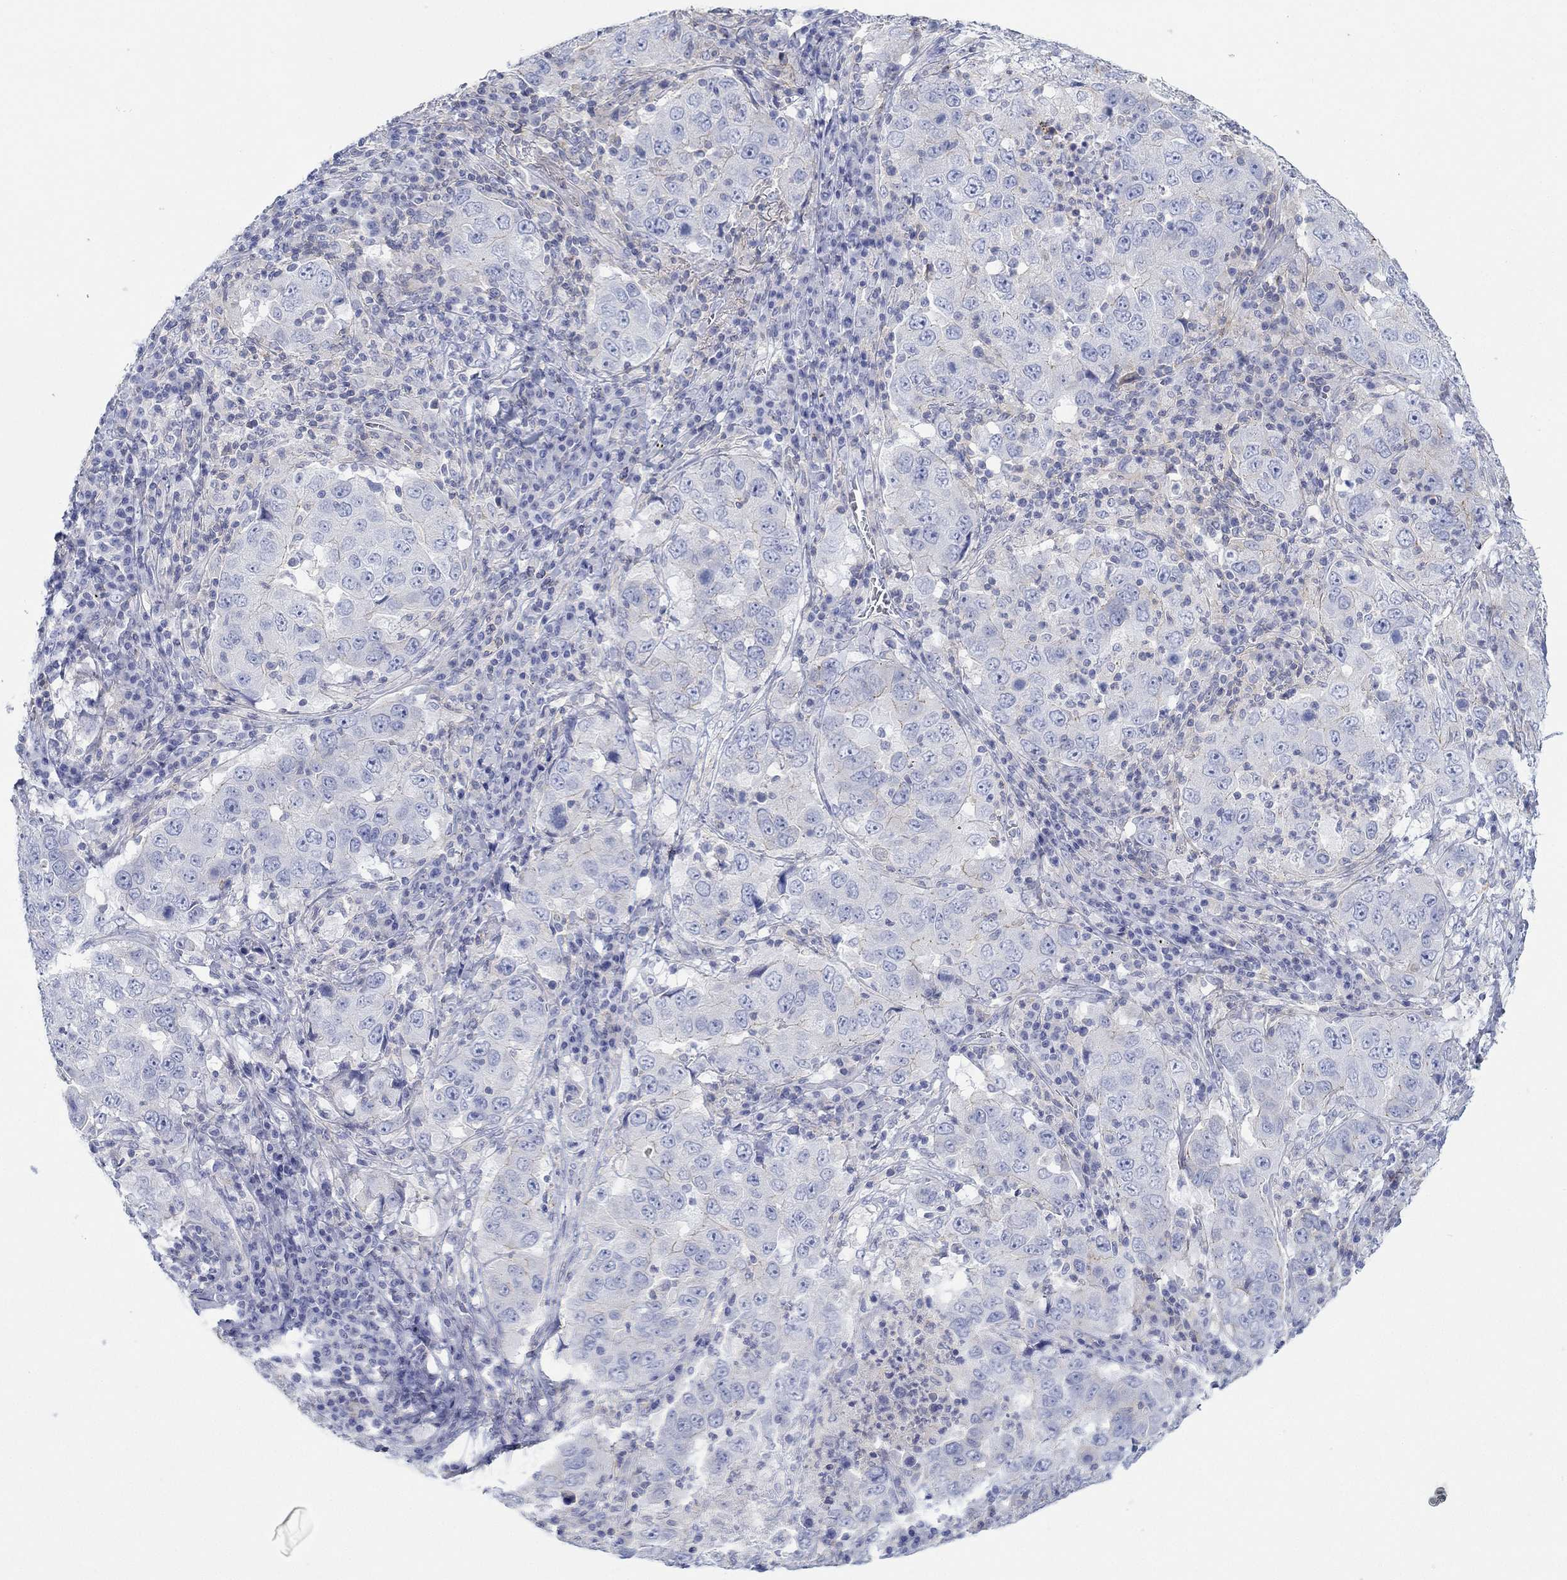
{"staining": {"intensity": "negative", "quantity": "none", "location": "none"}, "tissue": "lung cancer", "cell_type": "Tumor cells", "image_type": "cancer", "snomed": [{"axis": "morphology", "description": "Adenocarcinoma, NOS"}, {"axis": "topography", "description": "Lung"}], "caption": "This is an IHC photomicrograph of lung cancer (adenocarcinoma). There is no staining in tumor cells.", "gene": "PPIL6", "patient": {"sex": "male", "age": 73}}